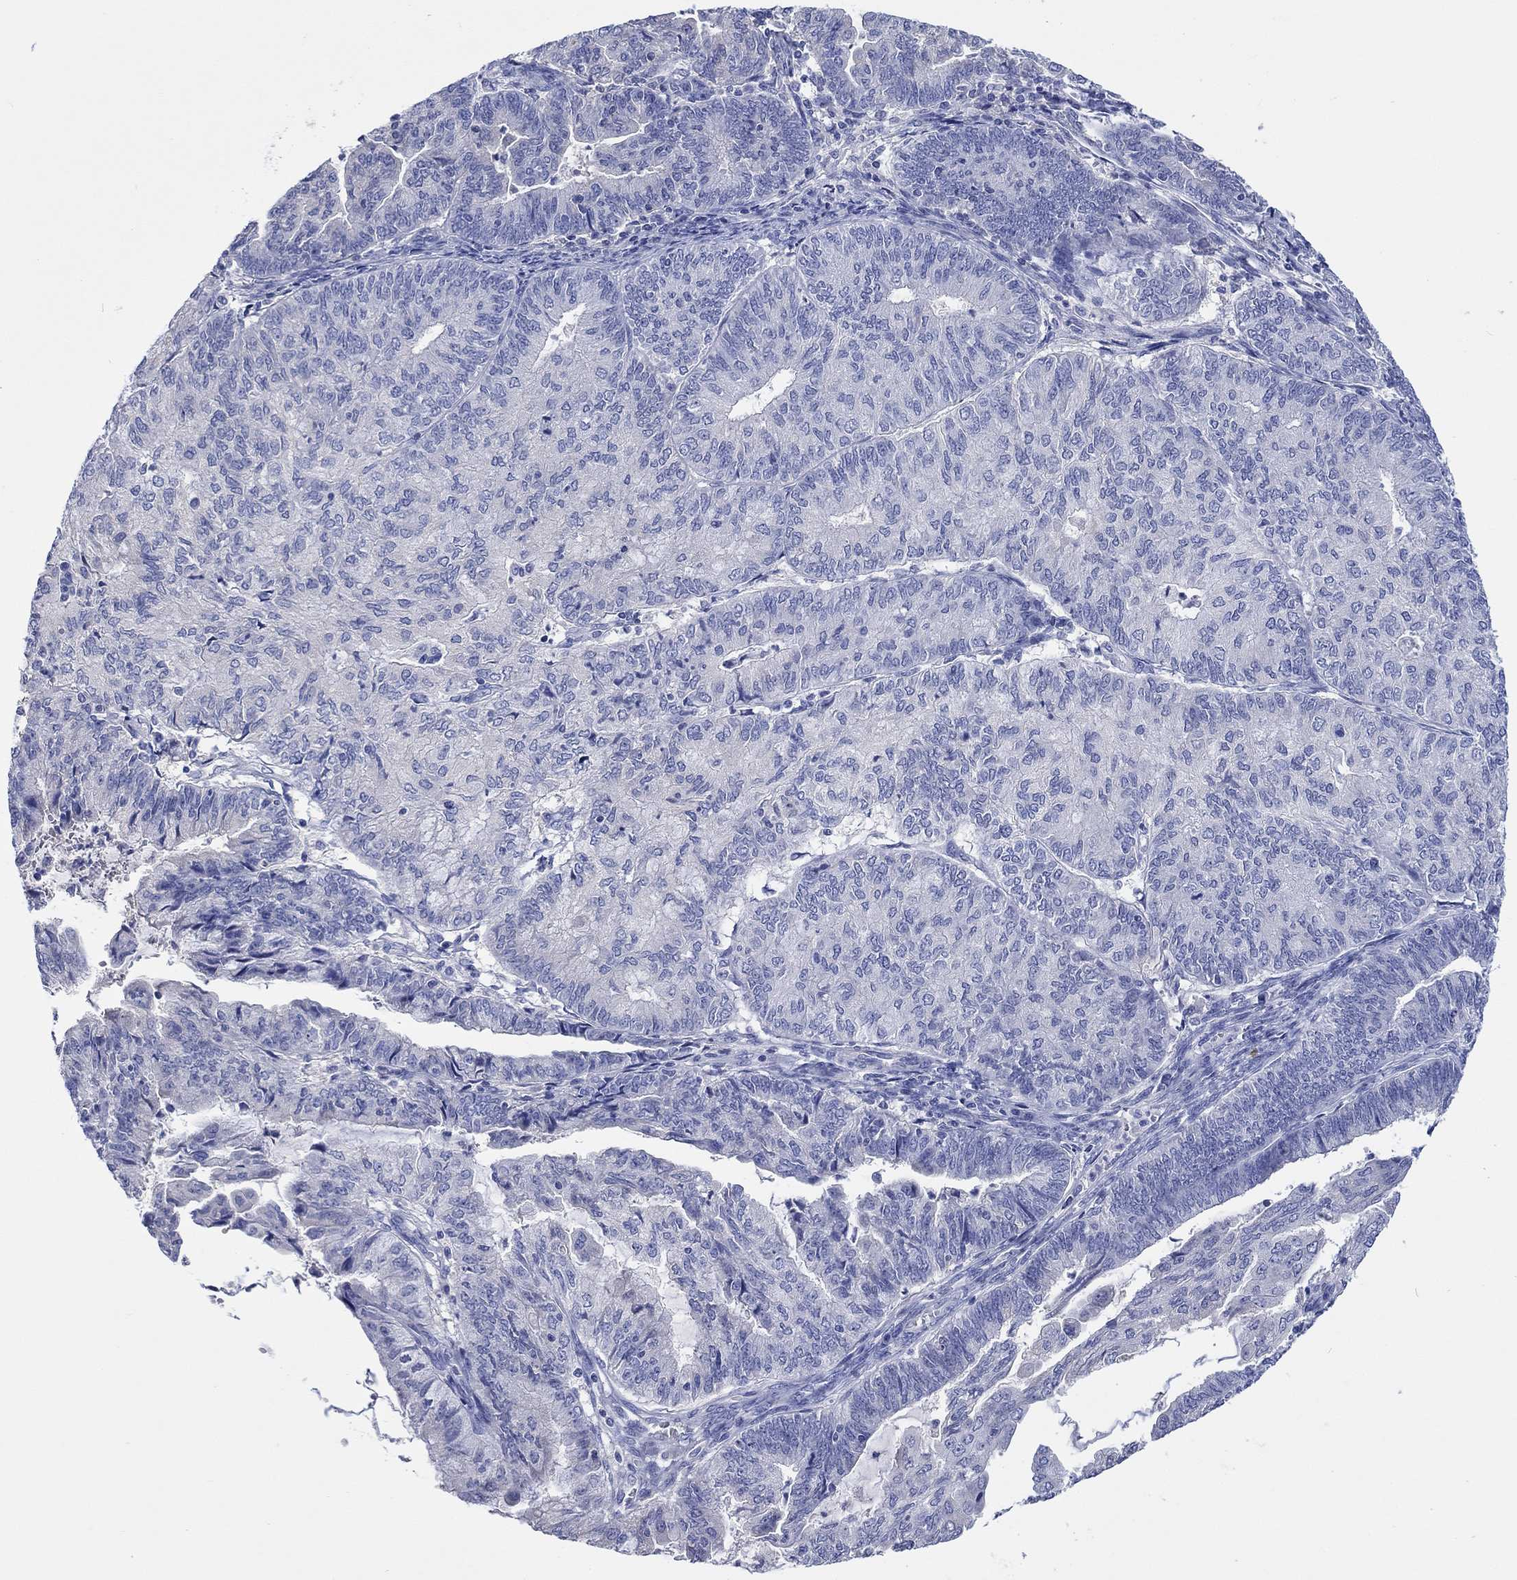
{"staining": {"intensity": "negative", "quantity": "none", "location": "none"}, "tissue": "endometrial cancer", "cell_type": "Tumor cells", "image_type": "cancer", "snomed": [{"axis": "morphology", "description": "Adenocarcinoma, NOS"}, {"axis": "topography", "description": "Endometrium"}], "caption": "An IHC image of endometrial adenocarcinoma is shown. There is no staining in tumor cells of endometrial adenocarcinoma. (DAB (3,3'-diaminobenzidine) IHC with hematoxylin counter stain).", "gene": "TOMM20L", "patient": {"sex": "female", "age": 82}}